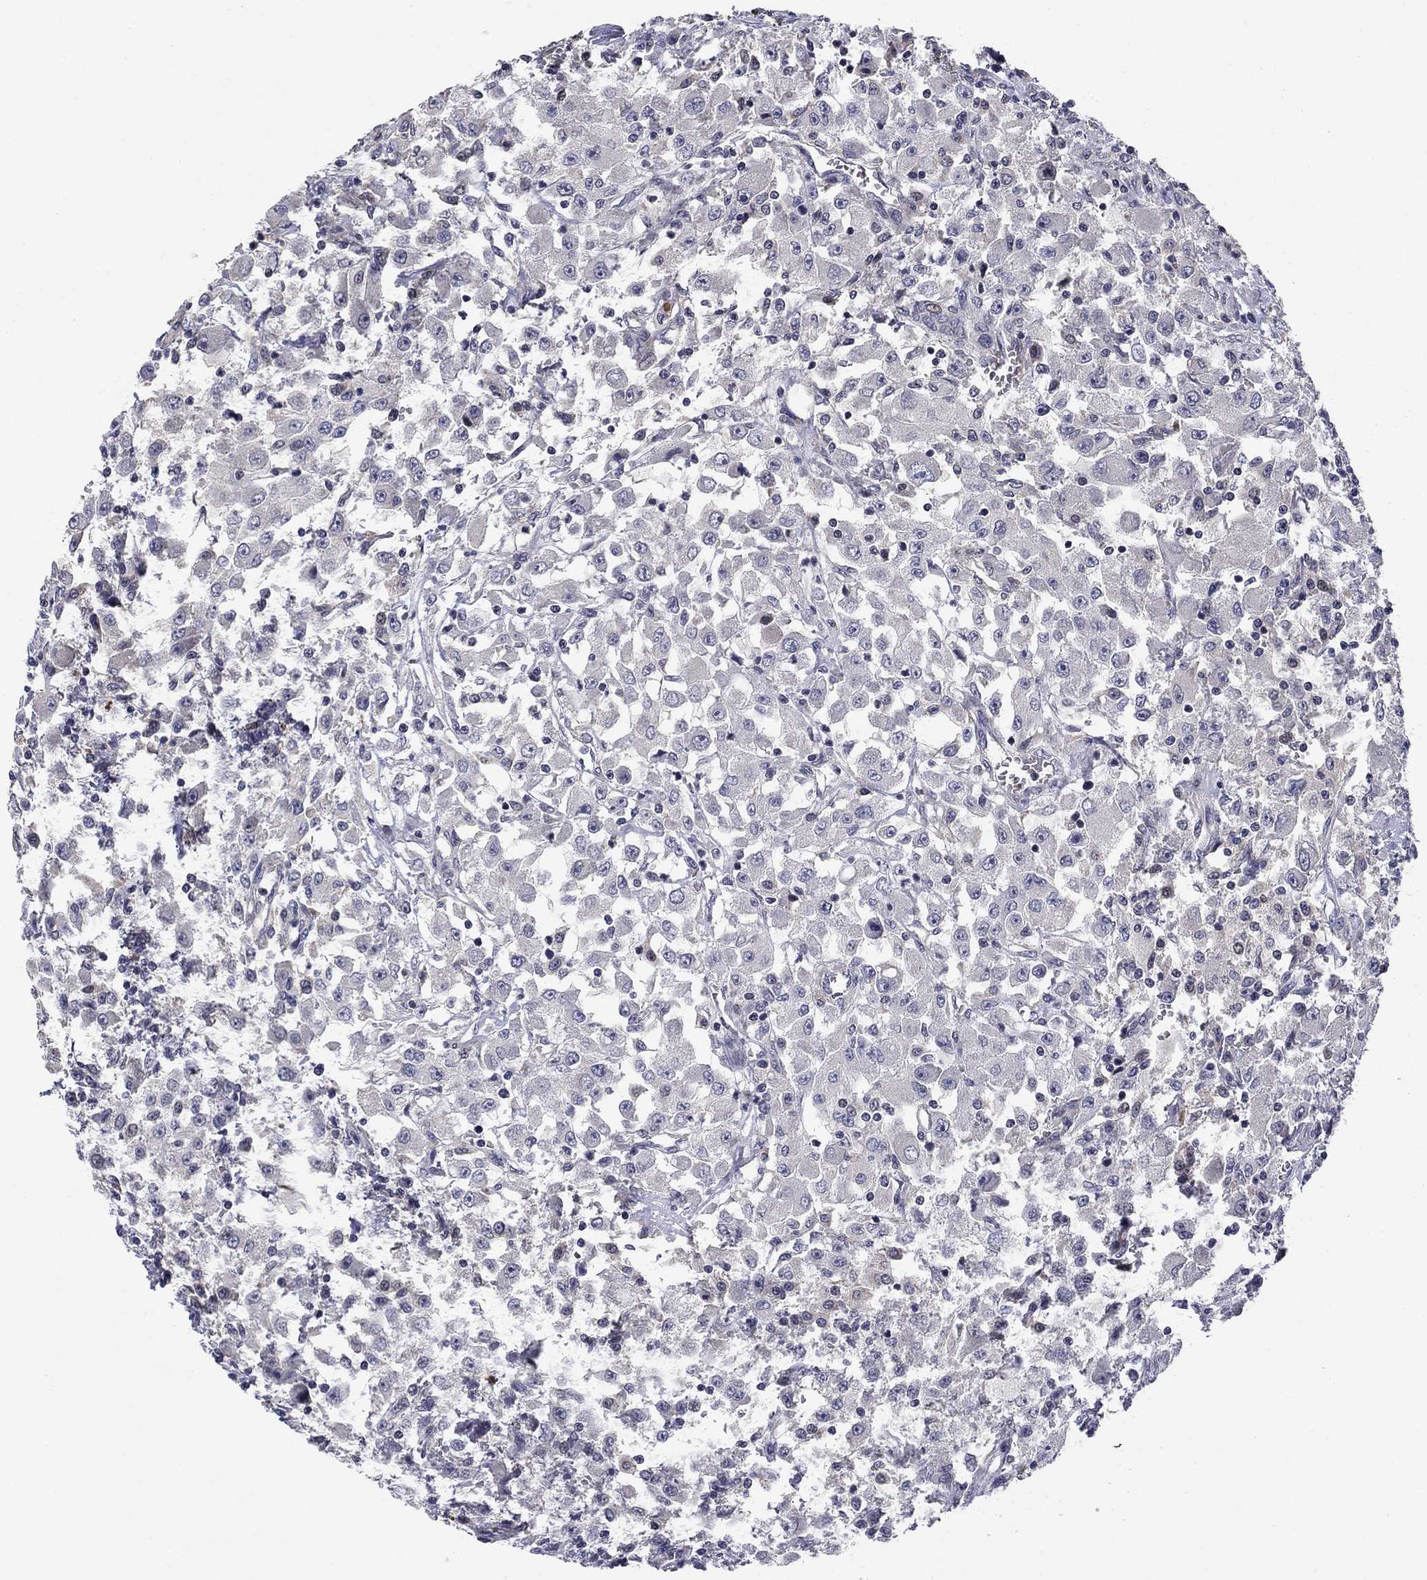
{"staining": {"intensity": "negative", "quantity": "none", "location": "none"}, "tissue": "renal cancer", "cell_type": "Tumor cells", "image_type": "cancer", "snomed": [{"axis": "morphology", "description": "Adenocarcinoma, NOS"}, {"axis": "topography", "description": "Kidney"}], "caption": "This image is of renal cancer stained with IHC to label a protein in brown with the nuclei are counter-stained blue. There is no expression in tumor cells. The staining is performed using DAB brown chromogen with nuclei counter-stained in using hematoxylin.", "gene": "BCL11A", "patient": {"sex": "female", "age": 67}}